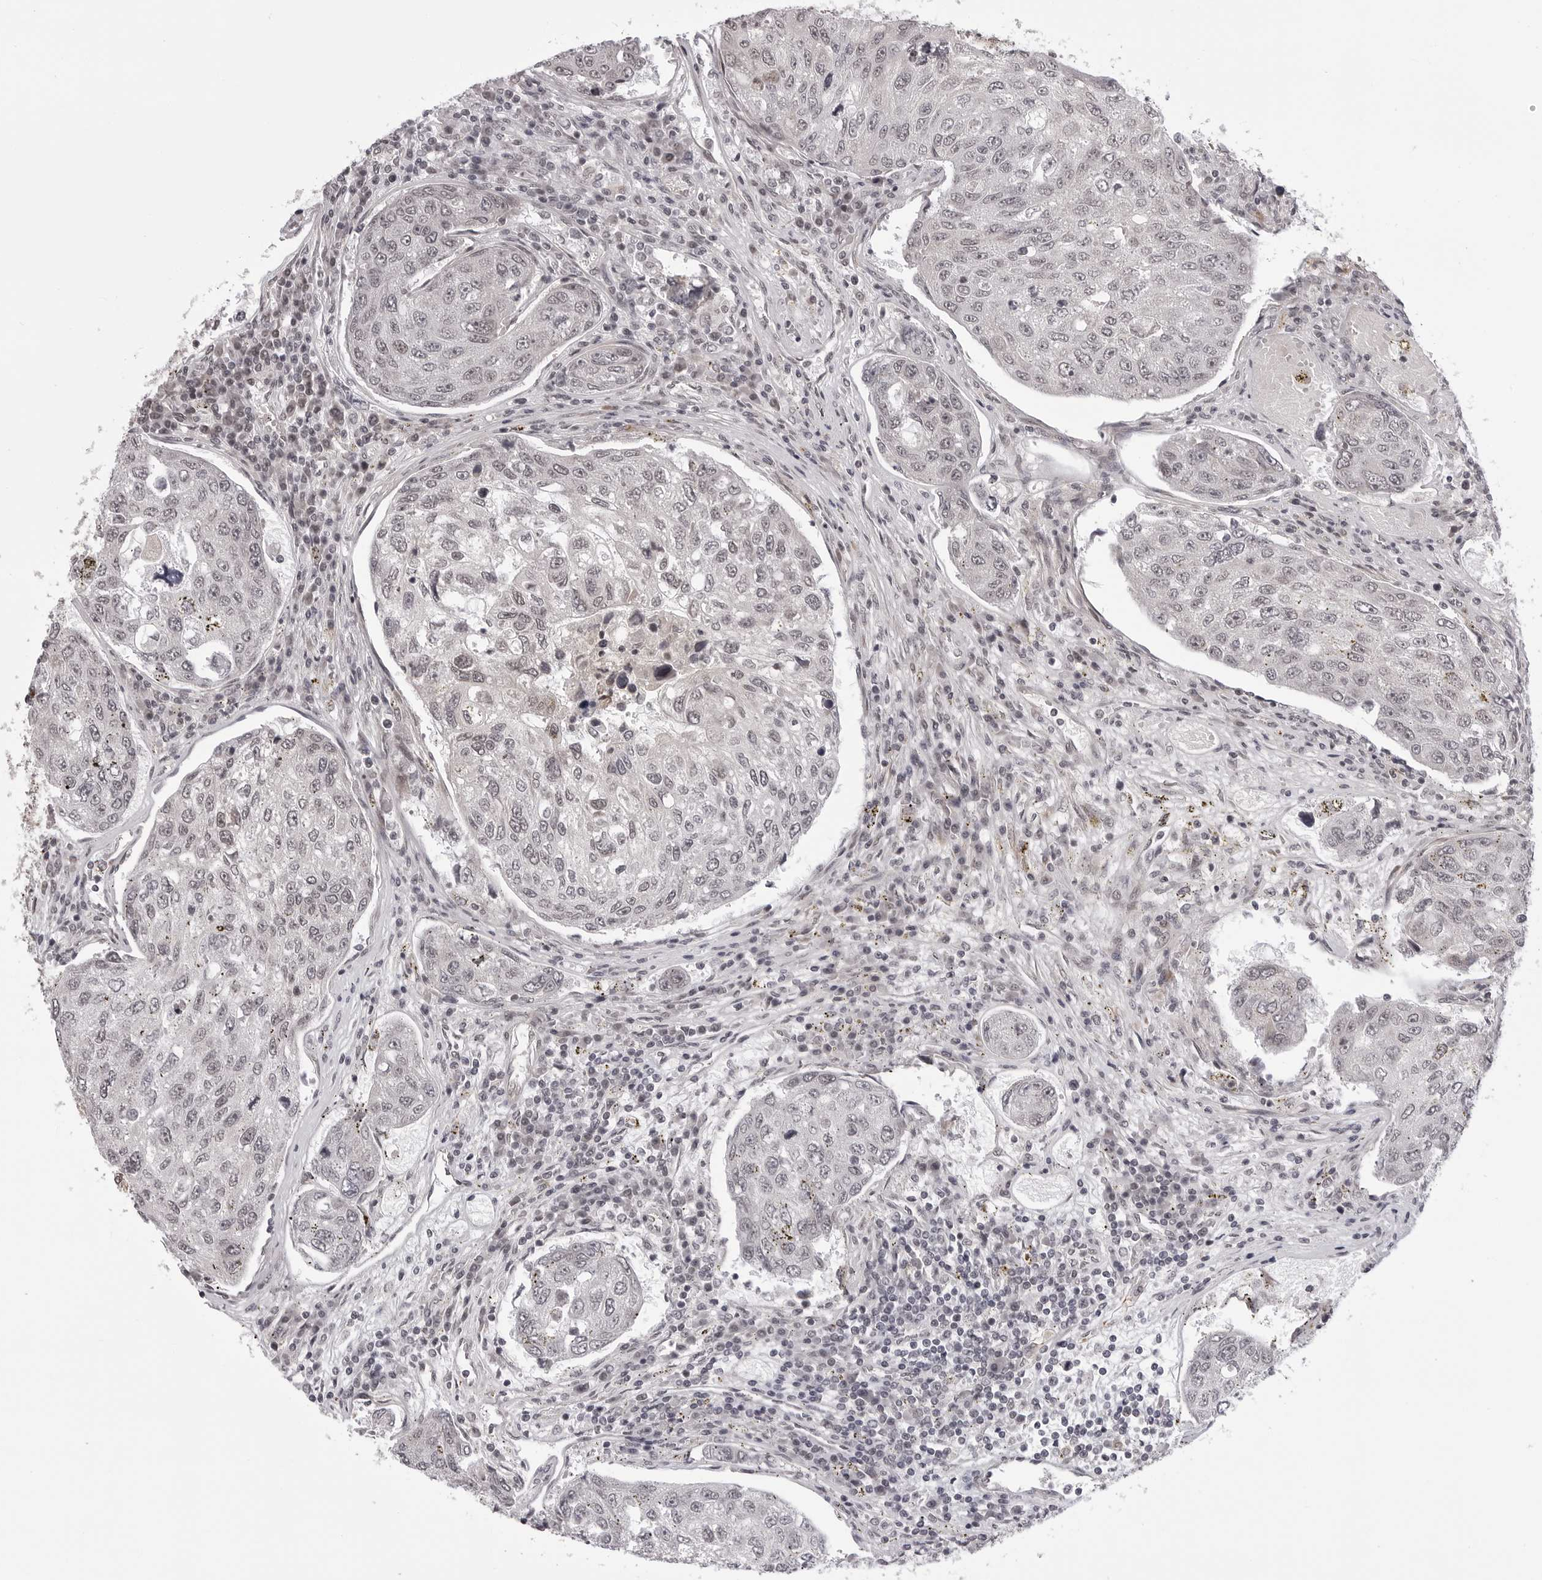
{"staining": {"intensity": "weak", "quantity": "25%-75%", "location": "nuclear"}, "tissue": "urothelial cancer", "cell_type": "Tumor cells", "image_type": "cancer", "snomed": [{"axis": "morphology", "description": "Urothelial carcinoma, High grade"}, {"axis": "topography", "description": "Lymph node"}, {"axis": "topography", "description": "Urinary bladder"}], "caption": "The histopathology image exhibits staining of urothelial cancer, revealing weak nuclear protein positivity (brown color) within tumor cells.", "gene": "PHF3", "patient": {"sex": "male", "age": 51}}